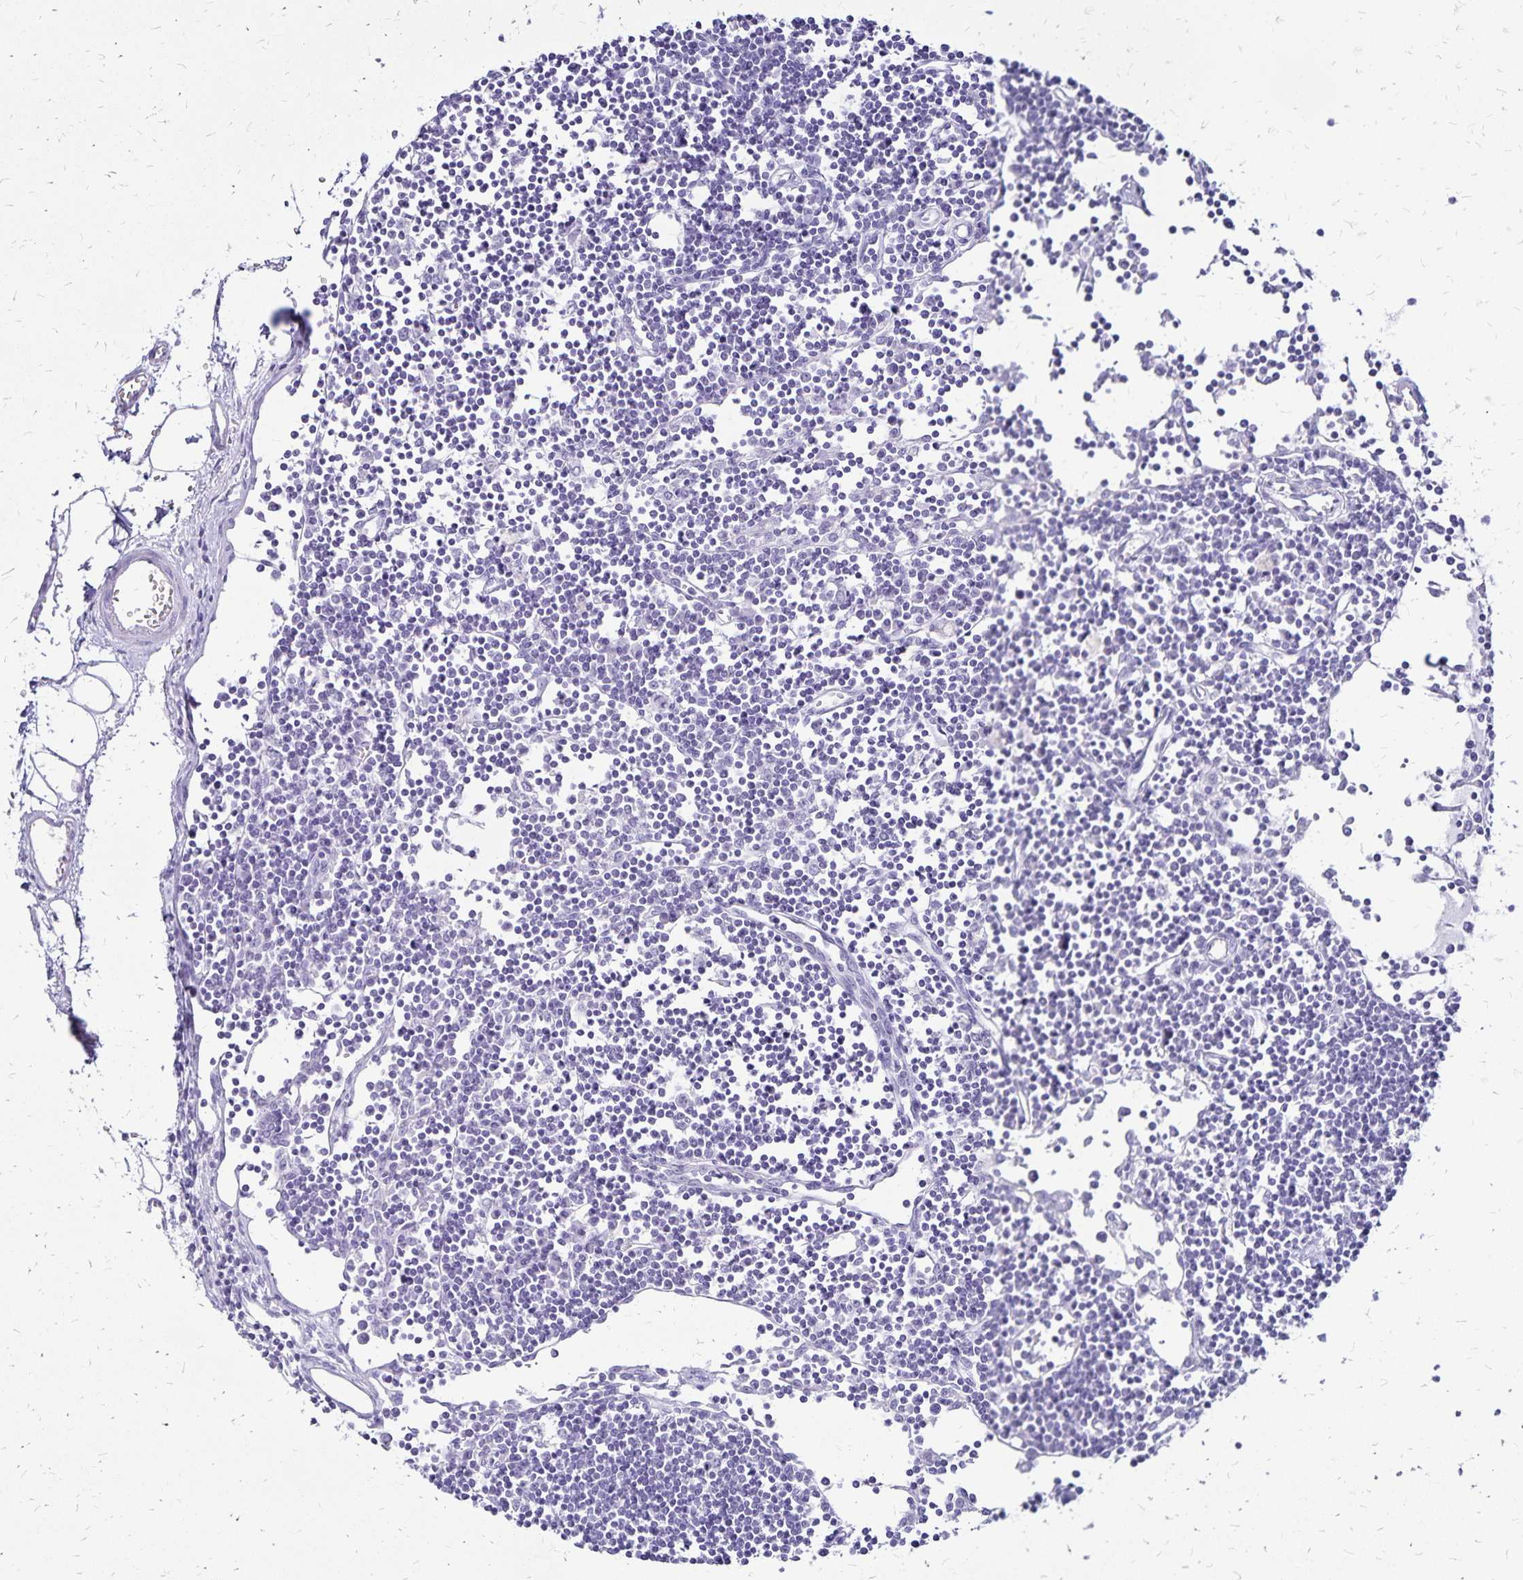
{"staining": {"intensity": "negative", "quantity": "none", "location": "none"}, "tissue": "lymph node", "cell_type": "Germinal center cells", "image_type": "normal", "snomed": [{"axis": "morphology", "description": "Normal tissue, NOS"}, {"axis": "topography", "description": "Lymph node"}], "caption": "DAB (3,3'-diaminobenzidine) immunohistochemical staining of normal human lymph node displays no significant positivity in germinal center cells.", "gene": "LIN28B", "patient": {"sex": "female", "age": 65}}